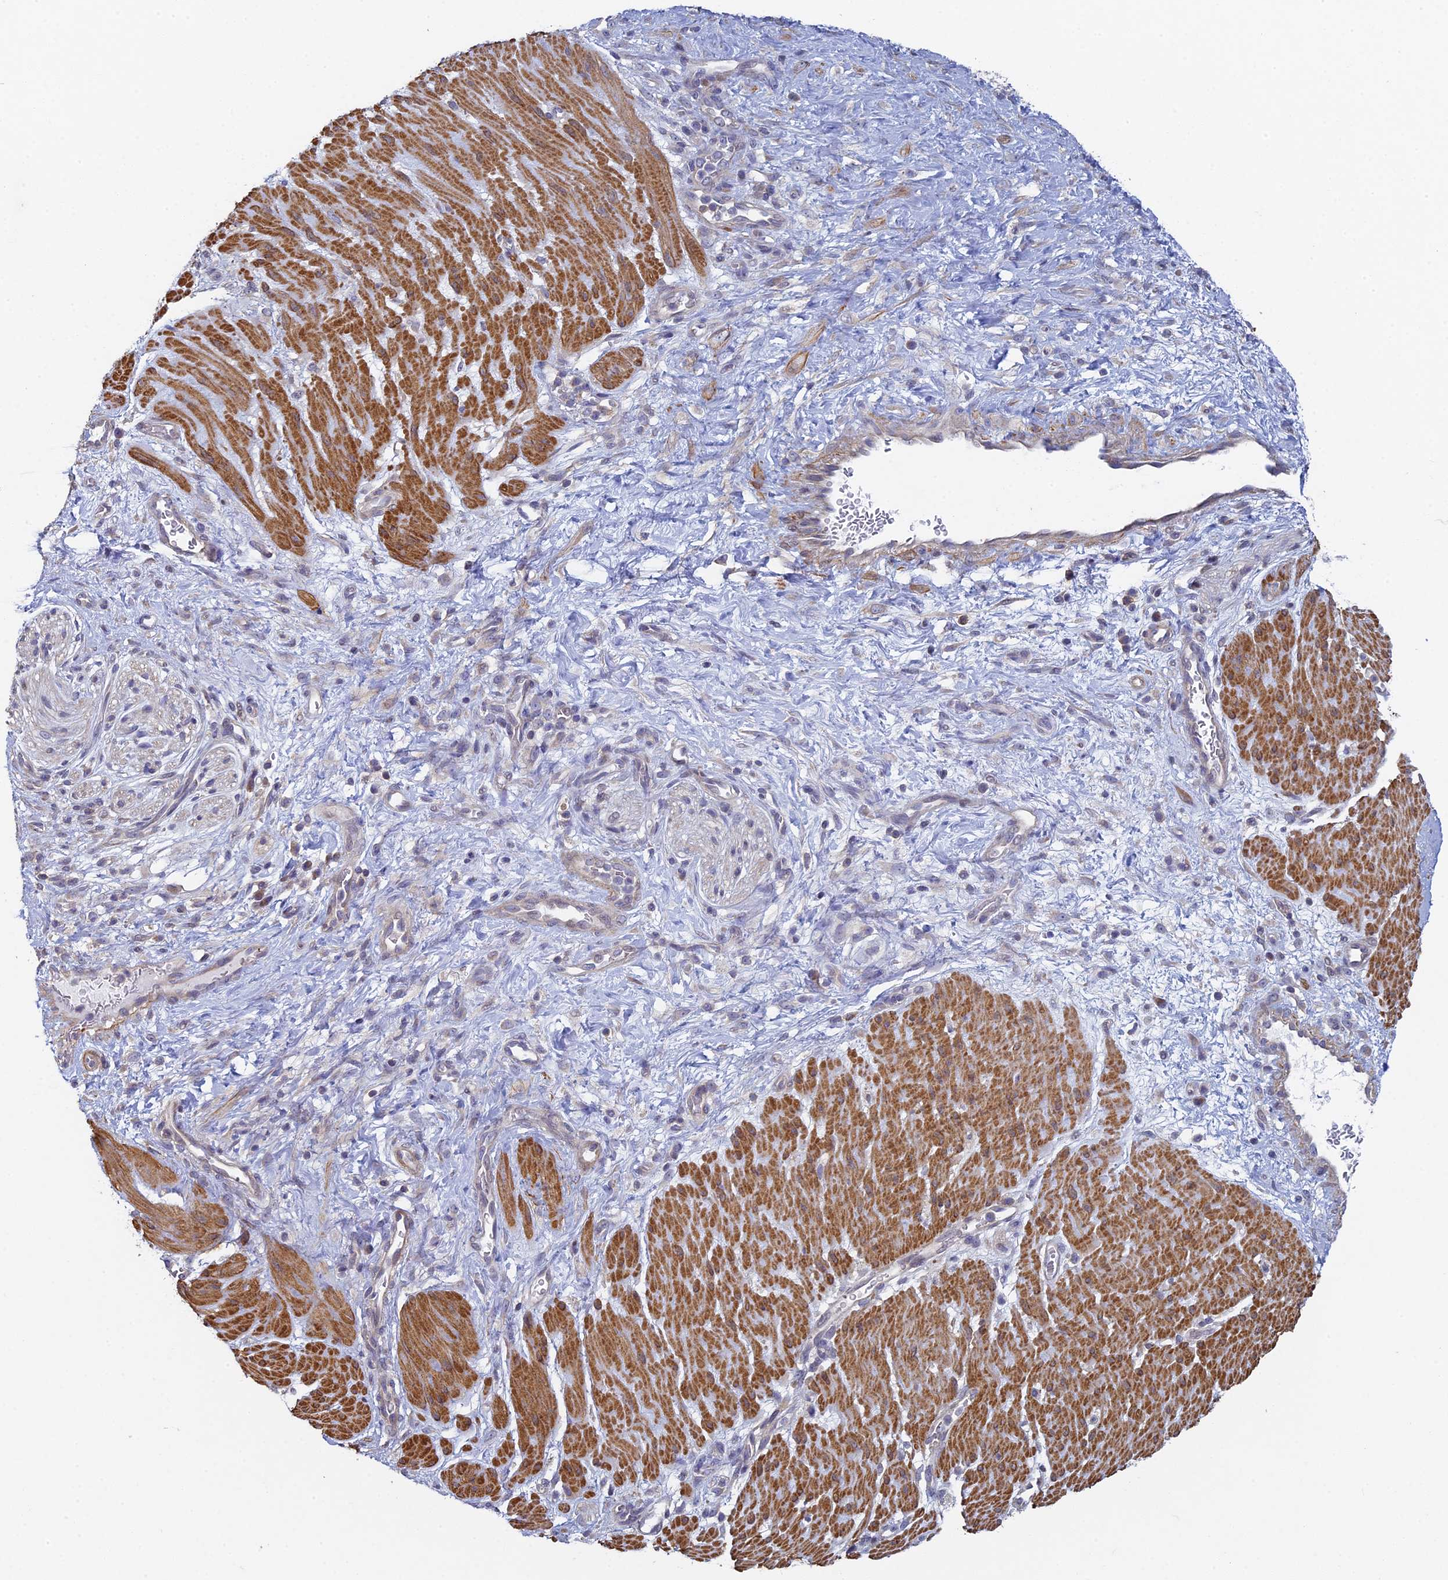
{"staining": {"intensity": "negative", "quantity": "none", "location": "none"}, "tissue": "stomach cancer", "cell_type": "Tumor cells", "image_type": "cancer", "snomed": [{"axis": "morphology", "description": "Adenocarcinoma, NOS"}, {"axis": "topography", "description": "Stomach"}], "caption": "Tumor cells show no significant protein positivity in stomach adenocarcinoma.", "gene": "DIXDC1", "patient": {"sex": "male", "age": 48}}